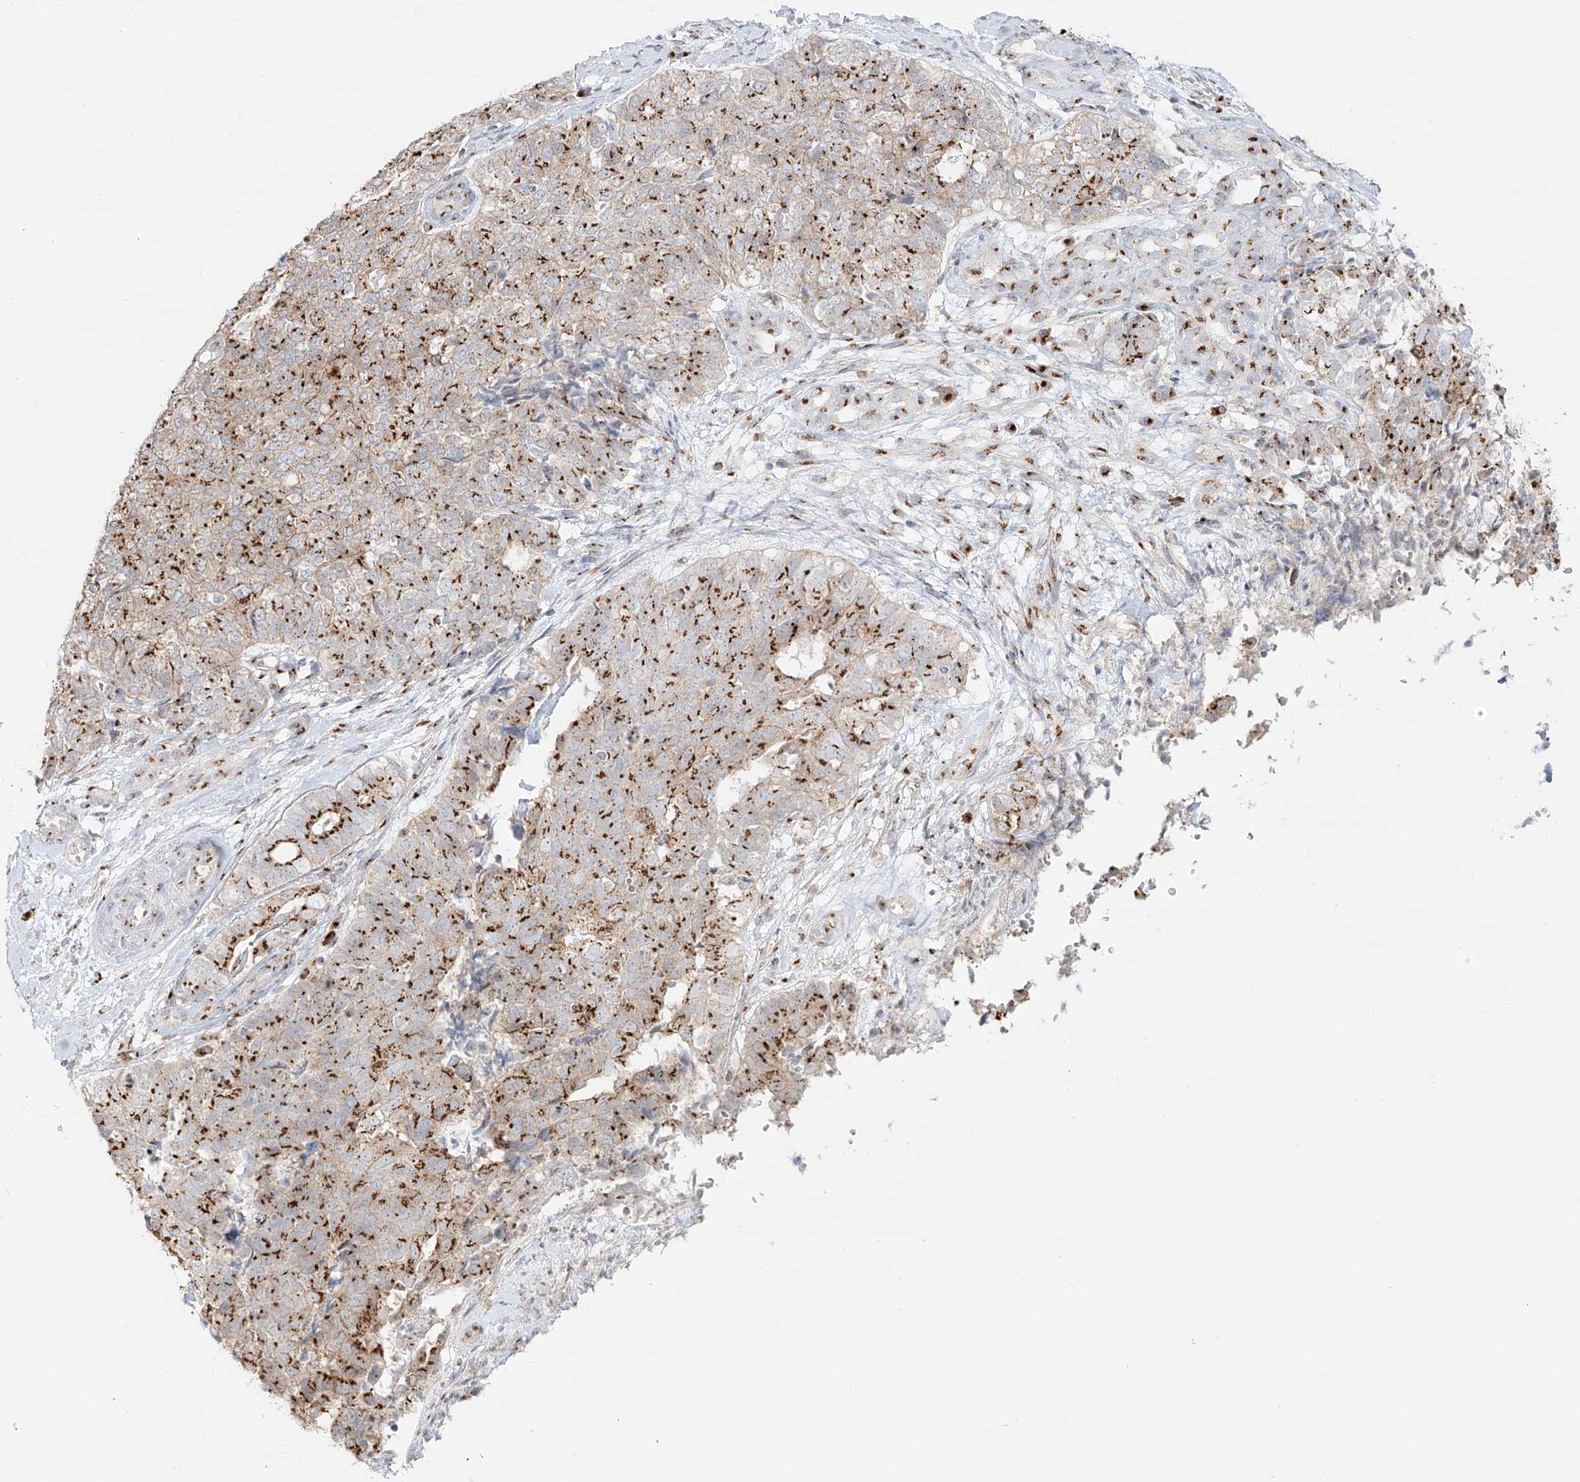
{"staining": {"intensity": "moderate", "quantity": ">75%", "location": "cytoplasmic/membranous"}, "tissue": "cervical cancer", "cell_type": "Tumor cells", "image_type": "cancer", "snomed": [{"axis": "morphology", "description": "Squamous cell carcinoma, NOS"}, {"axis": "topography", "description": "Cervix"}], "caption": "Cervical cancer (squamous cell carcinoma) was stained to show a protein in brown. There is medium levels of moderate cytoplasmic/membranous staining in approximately >75% of tumor cells.", "gene": "BSDC1", "patient": {"sex": "female", "age": 63}}